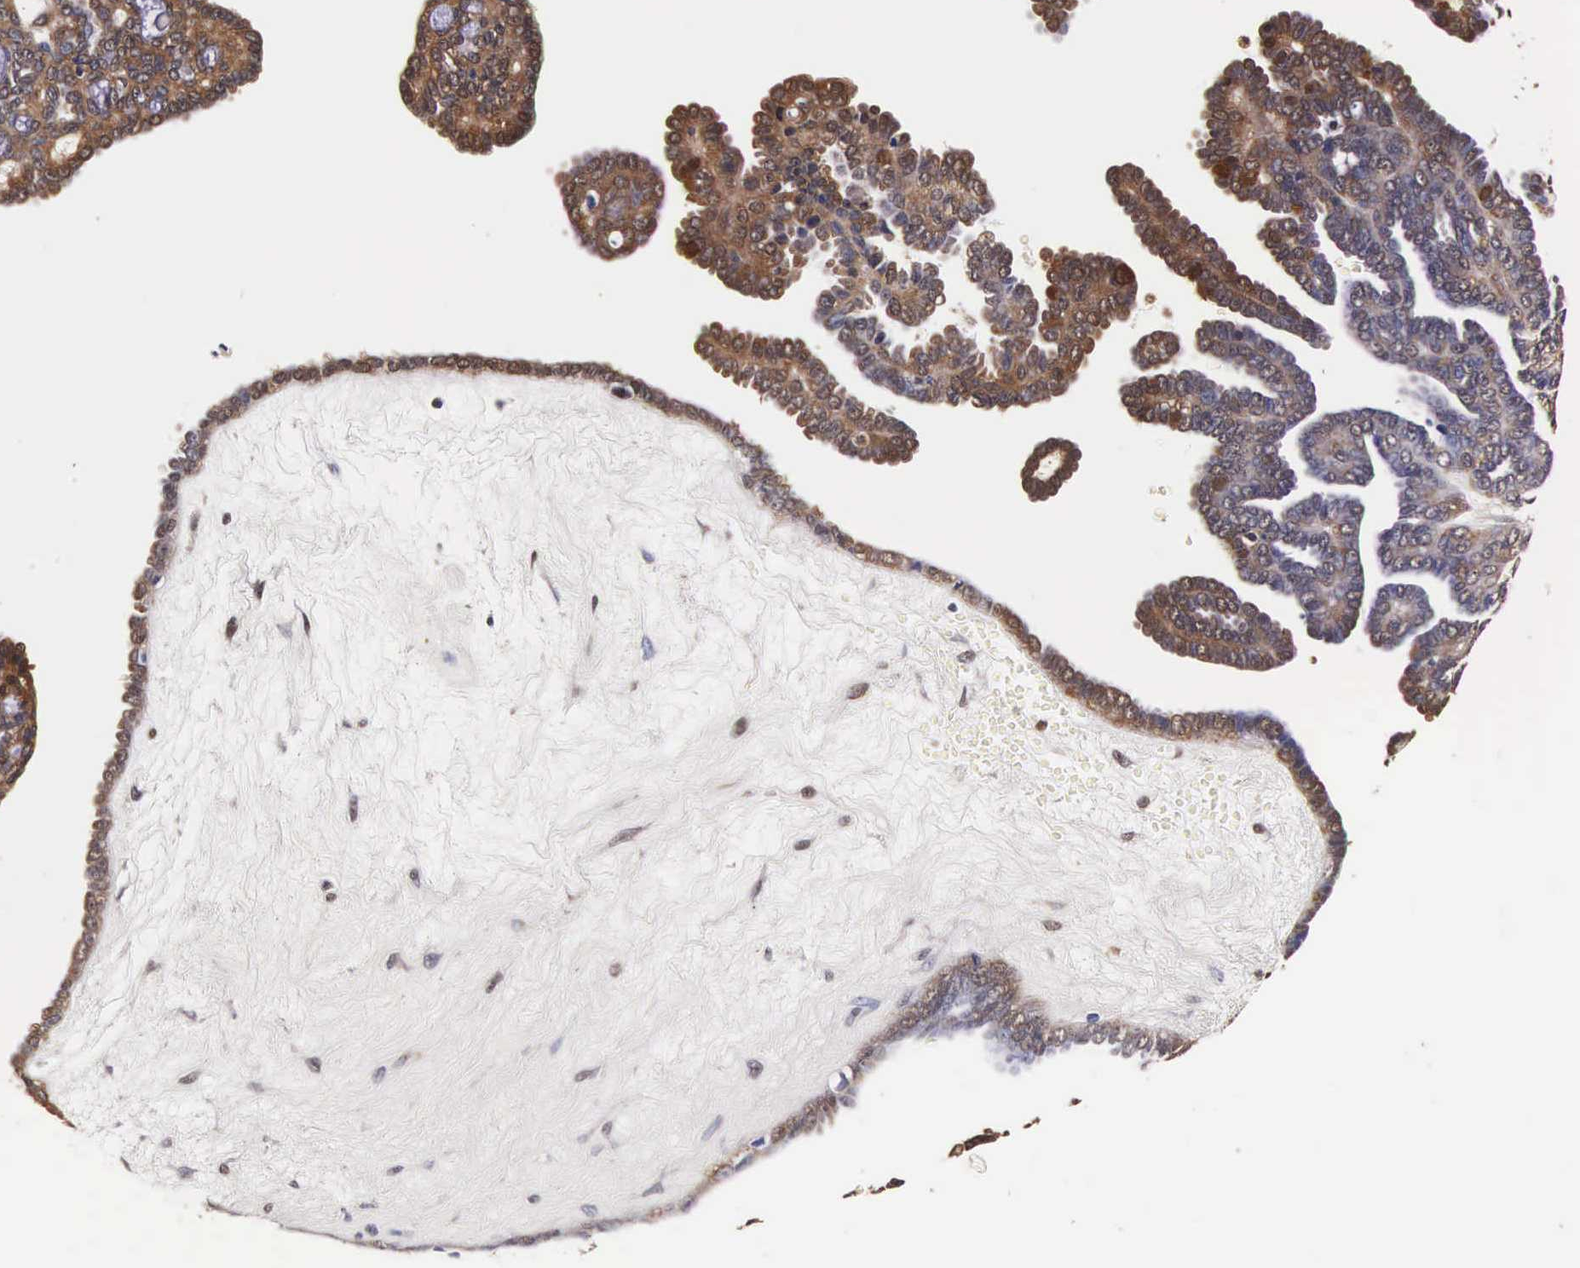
{"staining": {"intensity": "moderate", "quantity": ">75%", "location": "cytoplasmic/membranous,nuclear"}, "tissue": "ovarian cancer", "cell_type": "Tumor cells", "image_type": "cancer", "snomed": [{"axis": "morphology", "description": "Cystadenocarcinoma, serous, NOS"}, {"axis": "topography", "description": "Ovary"}], "caption": "A brown stain shows moderate cytoplasmic/membranous and nuclear positivity of a protein in human ovarian serous cystadenocarcinoma tumor cells.", "gene": "TECPR2", "patient": {"sex": "female", "age": 71}}